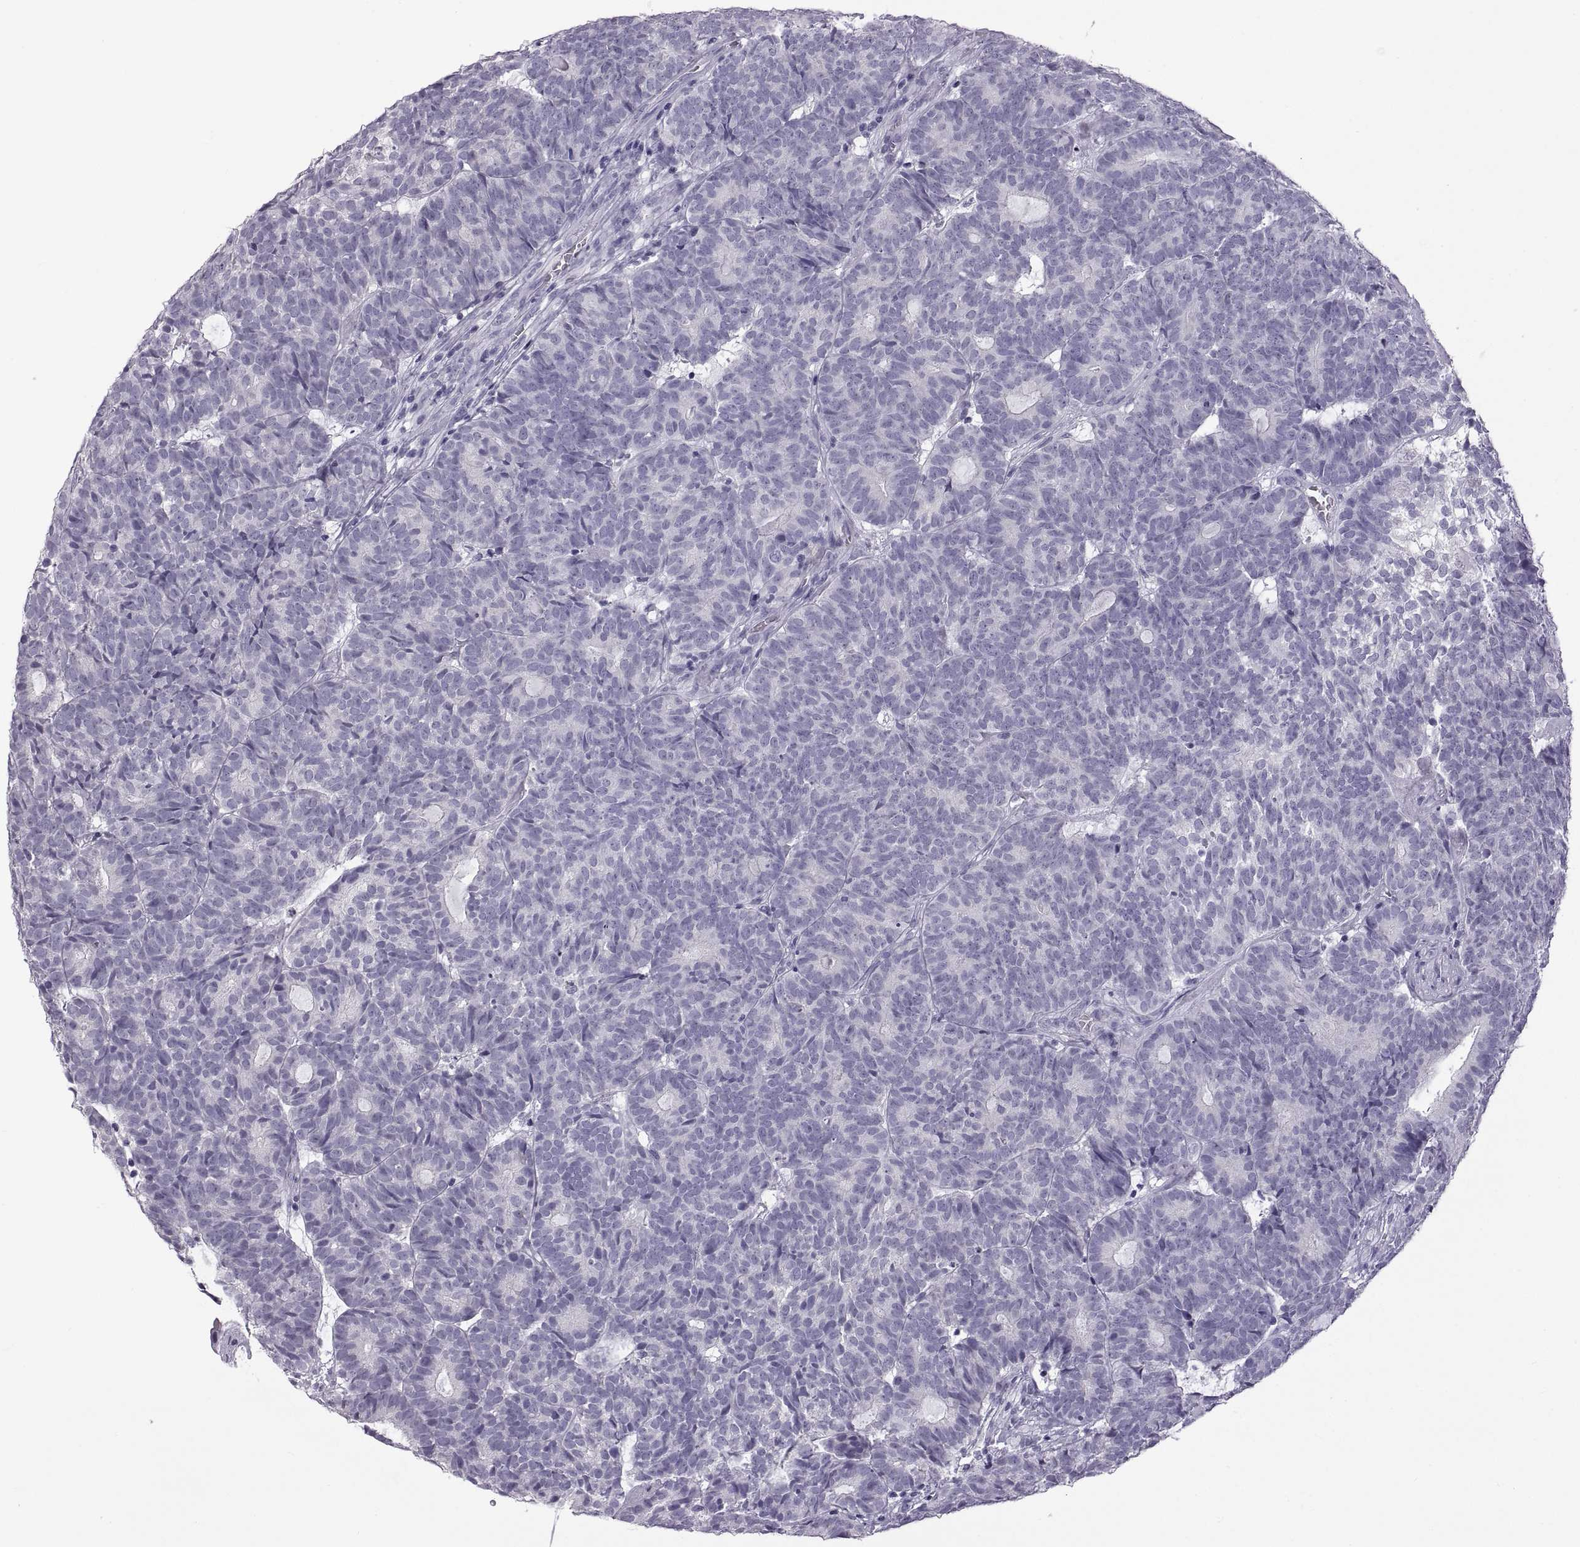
{"staining": {"intensity": "negative", "quantity": "none", "location": "none"}, "tissue": "head and neck cancer", "cell_type": "Tumor cells", "image_type": "cancer", "snomed": [{"axis": "morphology", "description": "Adenocarcinoma, NOS"}, {"axis": "topography", "description": "Head-Neck"}], "caption": "An immunohistochemistry (IHC) photomicrograph of head and neck cancer is shown. There is no staining in tumor cells of head and neck cancer.", "gene": "RDM1", "patient": {"sex": "female", "age": 81}}